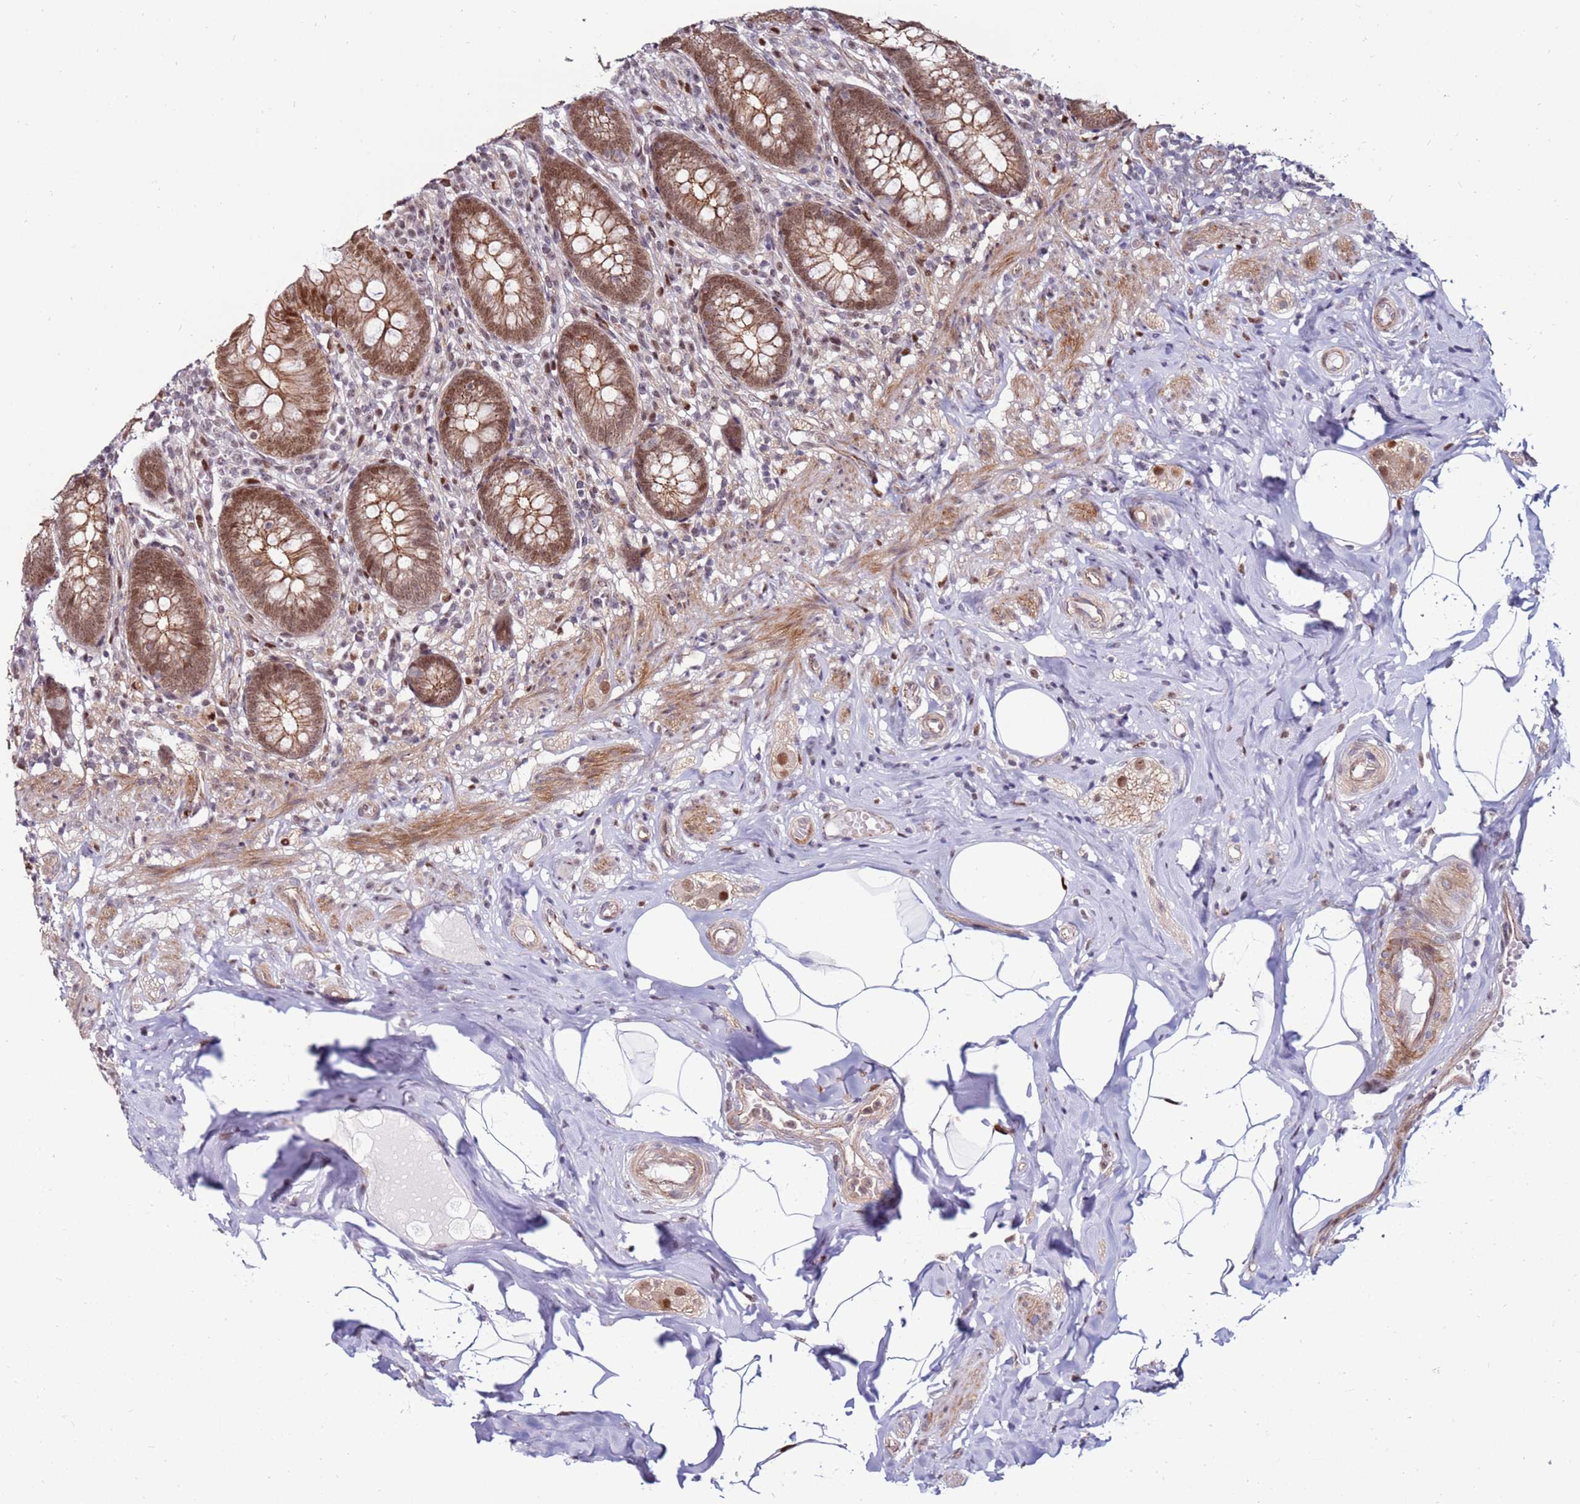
{"staining": {"intensity": "moderate", "quantity": ">75%", "location": "cytoplasmic/membranous,nuclear"}, "tissue": "appendix", "cell_type": "Glandular cells", "image_type": "normal", "snomed": [{"axis": "morphology", "description": "Normal tissue, NOS"}, {"axis": "topography", "description": "Appendix"}], "caption": "Immunohistochemical staining of benign appendix displays >75% levels of moderate cytoplasmic/membranous,nuclear protein positivity in about >75% of glandular cells.", "gene": "KPNA4", "patient": {"sex": "male", "age": 55}}